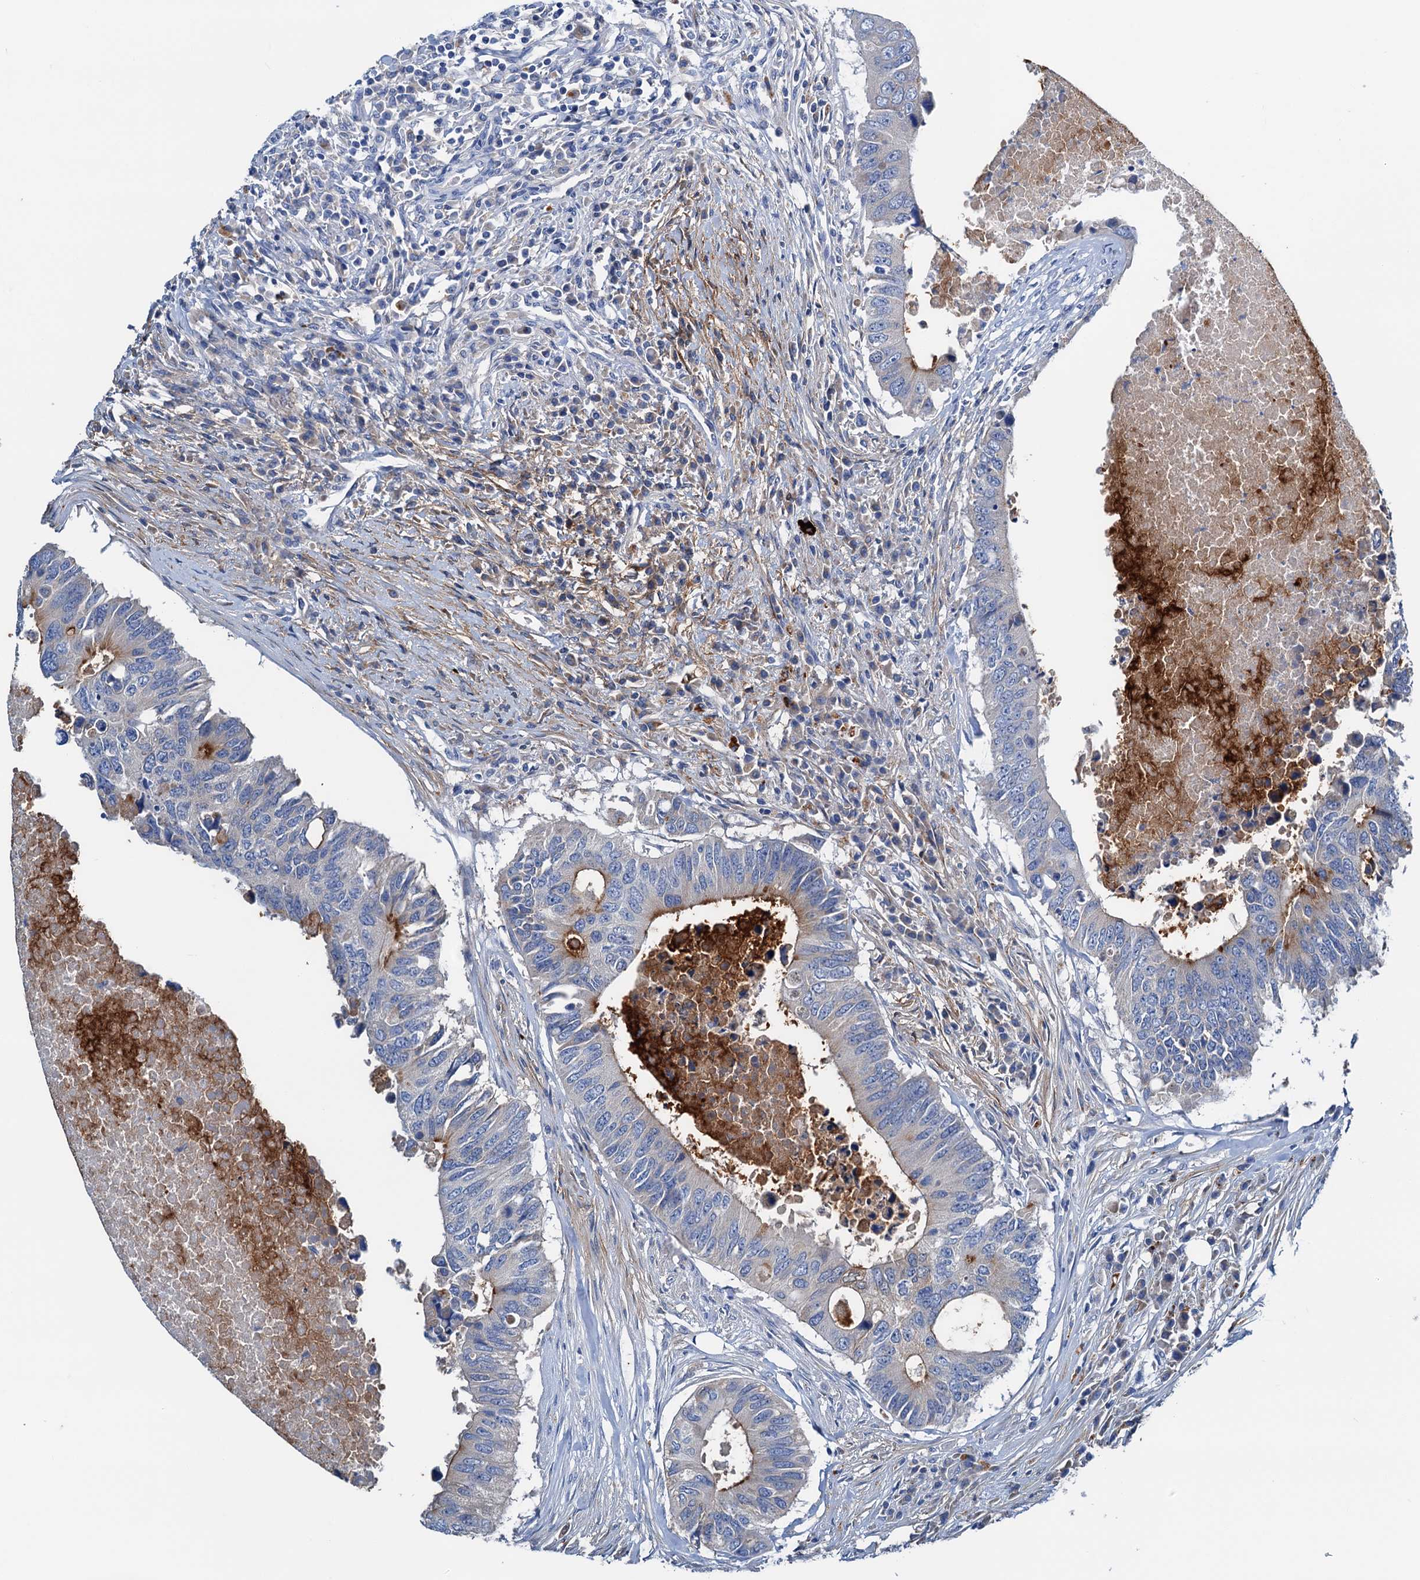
{"staining": {"intensity": "moderate", "quantity": "<25%", "location": "cytoplasmic/membranous"}, "tissue": "colorectal cancer", "cell_type": "Tumor cells", "image_type": "cancer", "snomed": [{"axis": "morphology", "description": "Adenocarcinoma, NOS"}, {"axis": "topography", "description": "Colon"}], "caption": "A high-resolution photomicrograph shows immunohistochemistry (IHC) staining of colorectal cancer, which displays moderate cytoplasmic/membranous positivity in about <25% of tumor cells.", "gene": "C1QTNF4", "patient": {"sex": "male", "age": 71}}